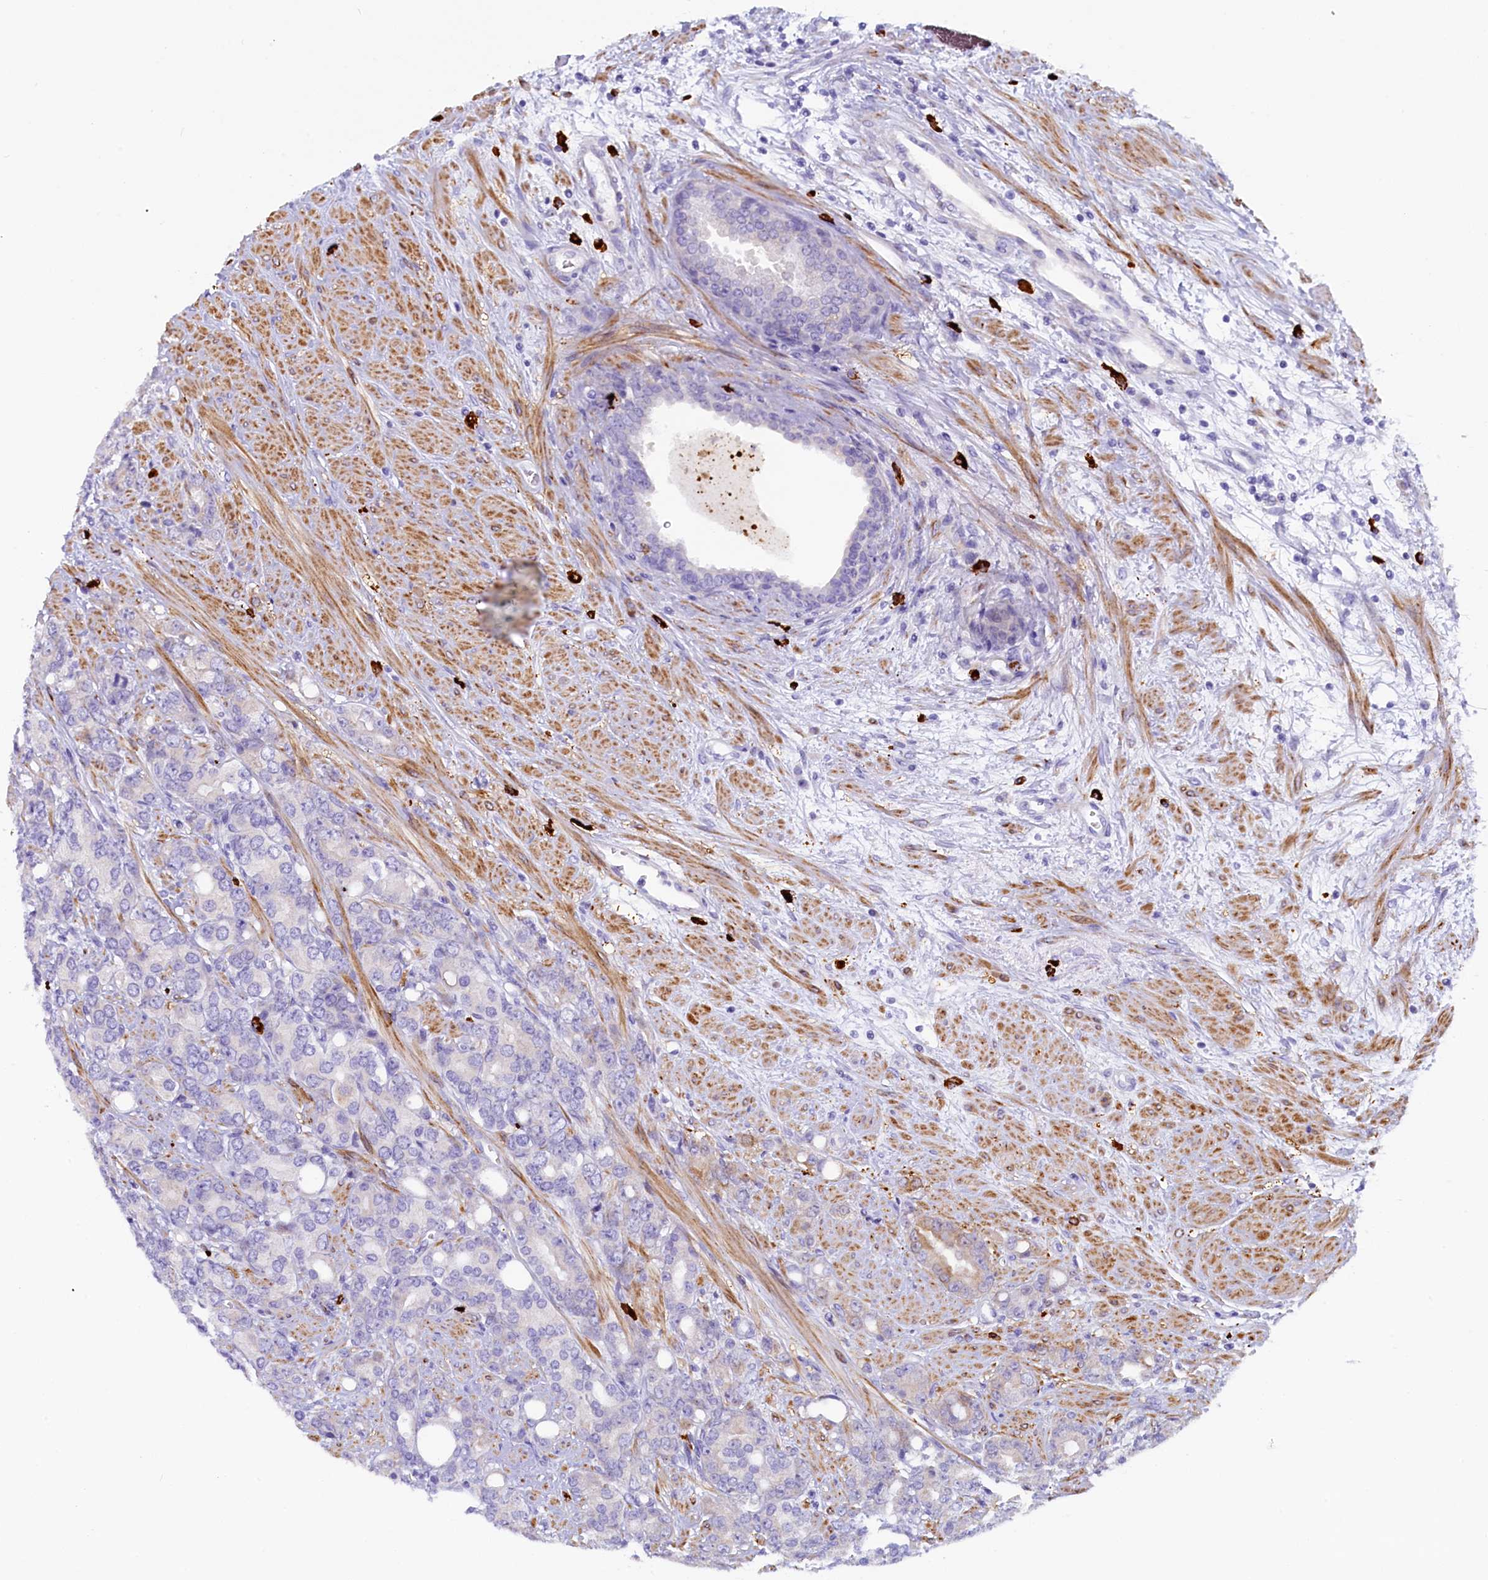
{"staining": {"intensity": "negative", "quantity": "none", "location": "none"}, "tissue": "prostate cancer", "cell_type": "Tumor cells", "image_type": "cancer", "snomed": [{"axis": "morphology", "description": "Adenocarcinoma, High grade"}, {"axis": "topography", "description": "Prostate"}], "caption": "Immunohistochemical staining of prostate cancer (adenocarcinoma (high-grade)) exhibits no significant positivity in tumor cells.", "gene": "RTTN", "patient": {"sex": "male", "age": 62}}